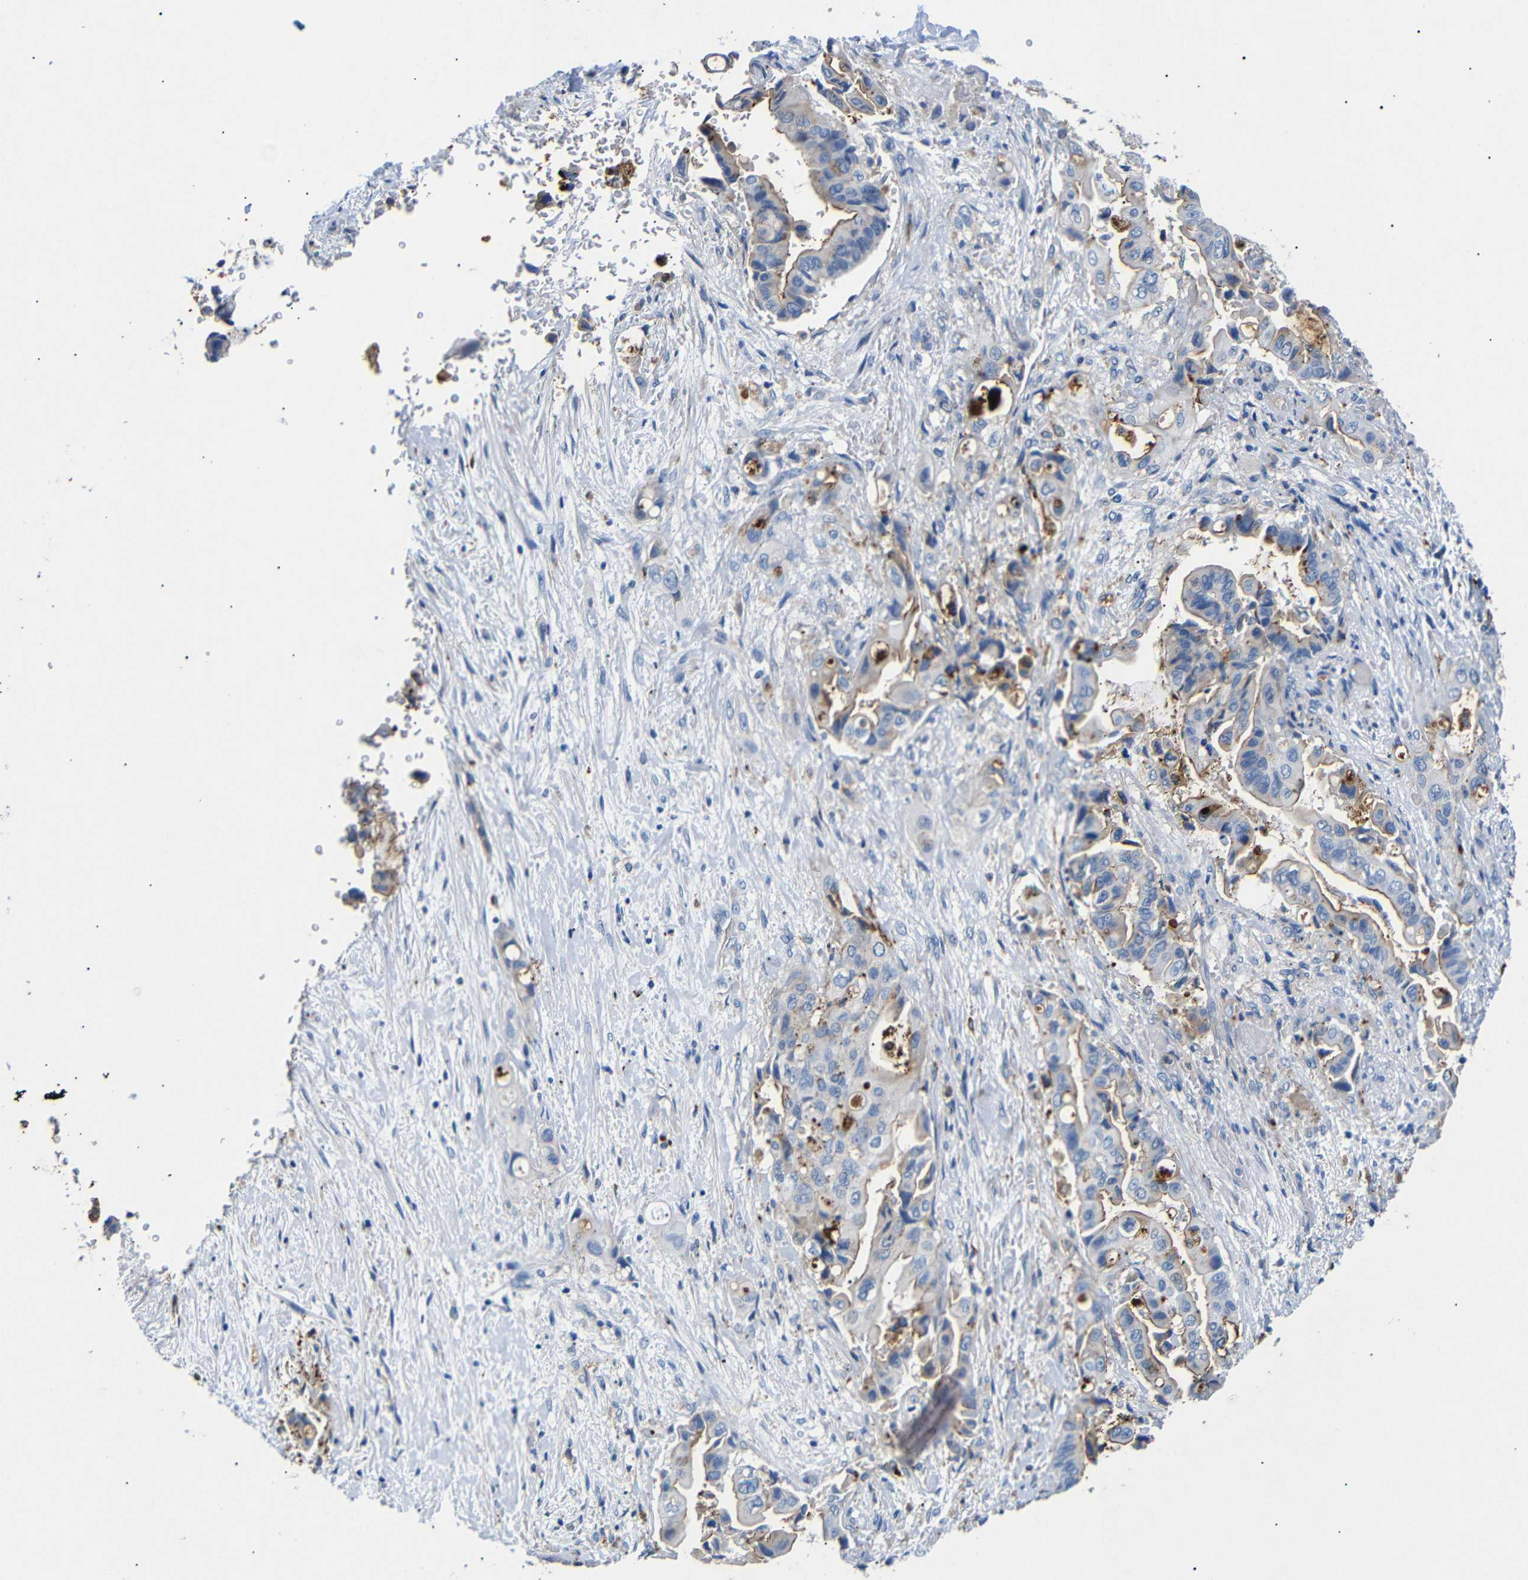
{"staining": {"intensity": "moderate", "quantity": "<25%", "location": "cytoplasmic/membranous"}, "tissue": "liver cancer", "cell_type": "Tumor cells", "image_type": "cancer", "snomed": [{"axis": "morphology", "description": "Cholangiocarcinoma"}, {"axis": "topography", "description": "Liver"}], "caption": "Brown immunohistochemical staining in liver cholangiocarcinoma shows moderate cytoplasmic/membranous expression in approximately <25% of tumor cells. (Stains: DAB in brown, nuclei in blue, Microscopy: brightfield microscopy at high magnification).", "gene": "SDCBP", "patient": {"sex": "female", "age": 61}}